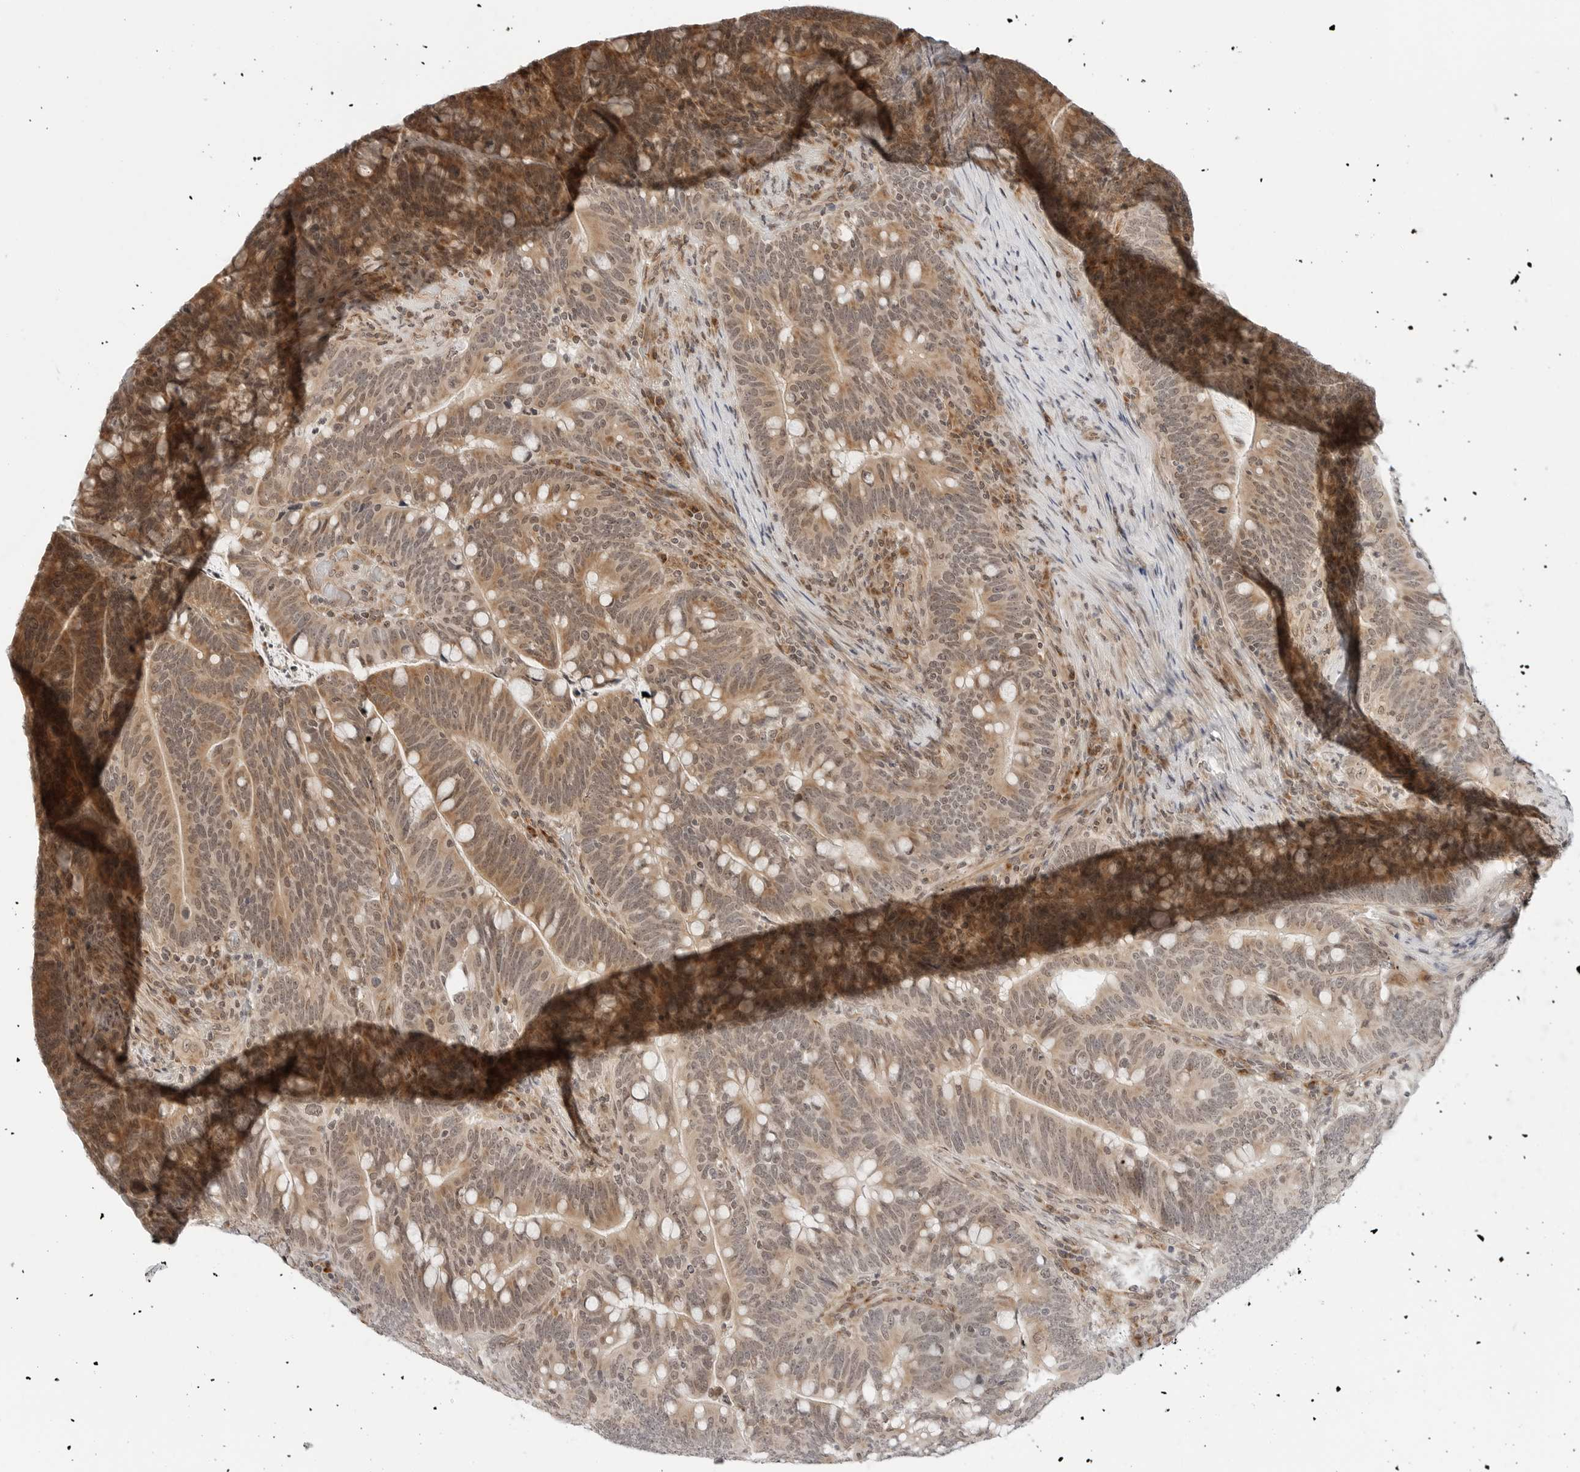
{"staining": {"intensity": "moderate", "quantity": ">75%", "location": "cytoplasmic/membranous,nuclear"}, "tissue": "colorectal cancer", "cell_type": "Tumor cells", "image_type": "cancer", "snomed": [{"axis": "morphology", "description": "Adenocarcinoma, NOS"}, {"axis": "topography", "description": "Colon"}], "caption": "A brown stain labels moderate cytoplasmic/membranous and nuclear staining of a protein in human colorectal cancer (adenocarcinoma) tumor cells.", "gene": "POLR3GL", "patient": {"sex": "female", "age": 66}}